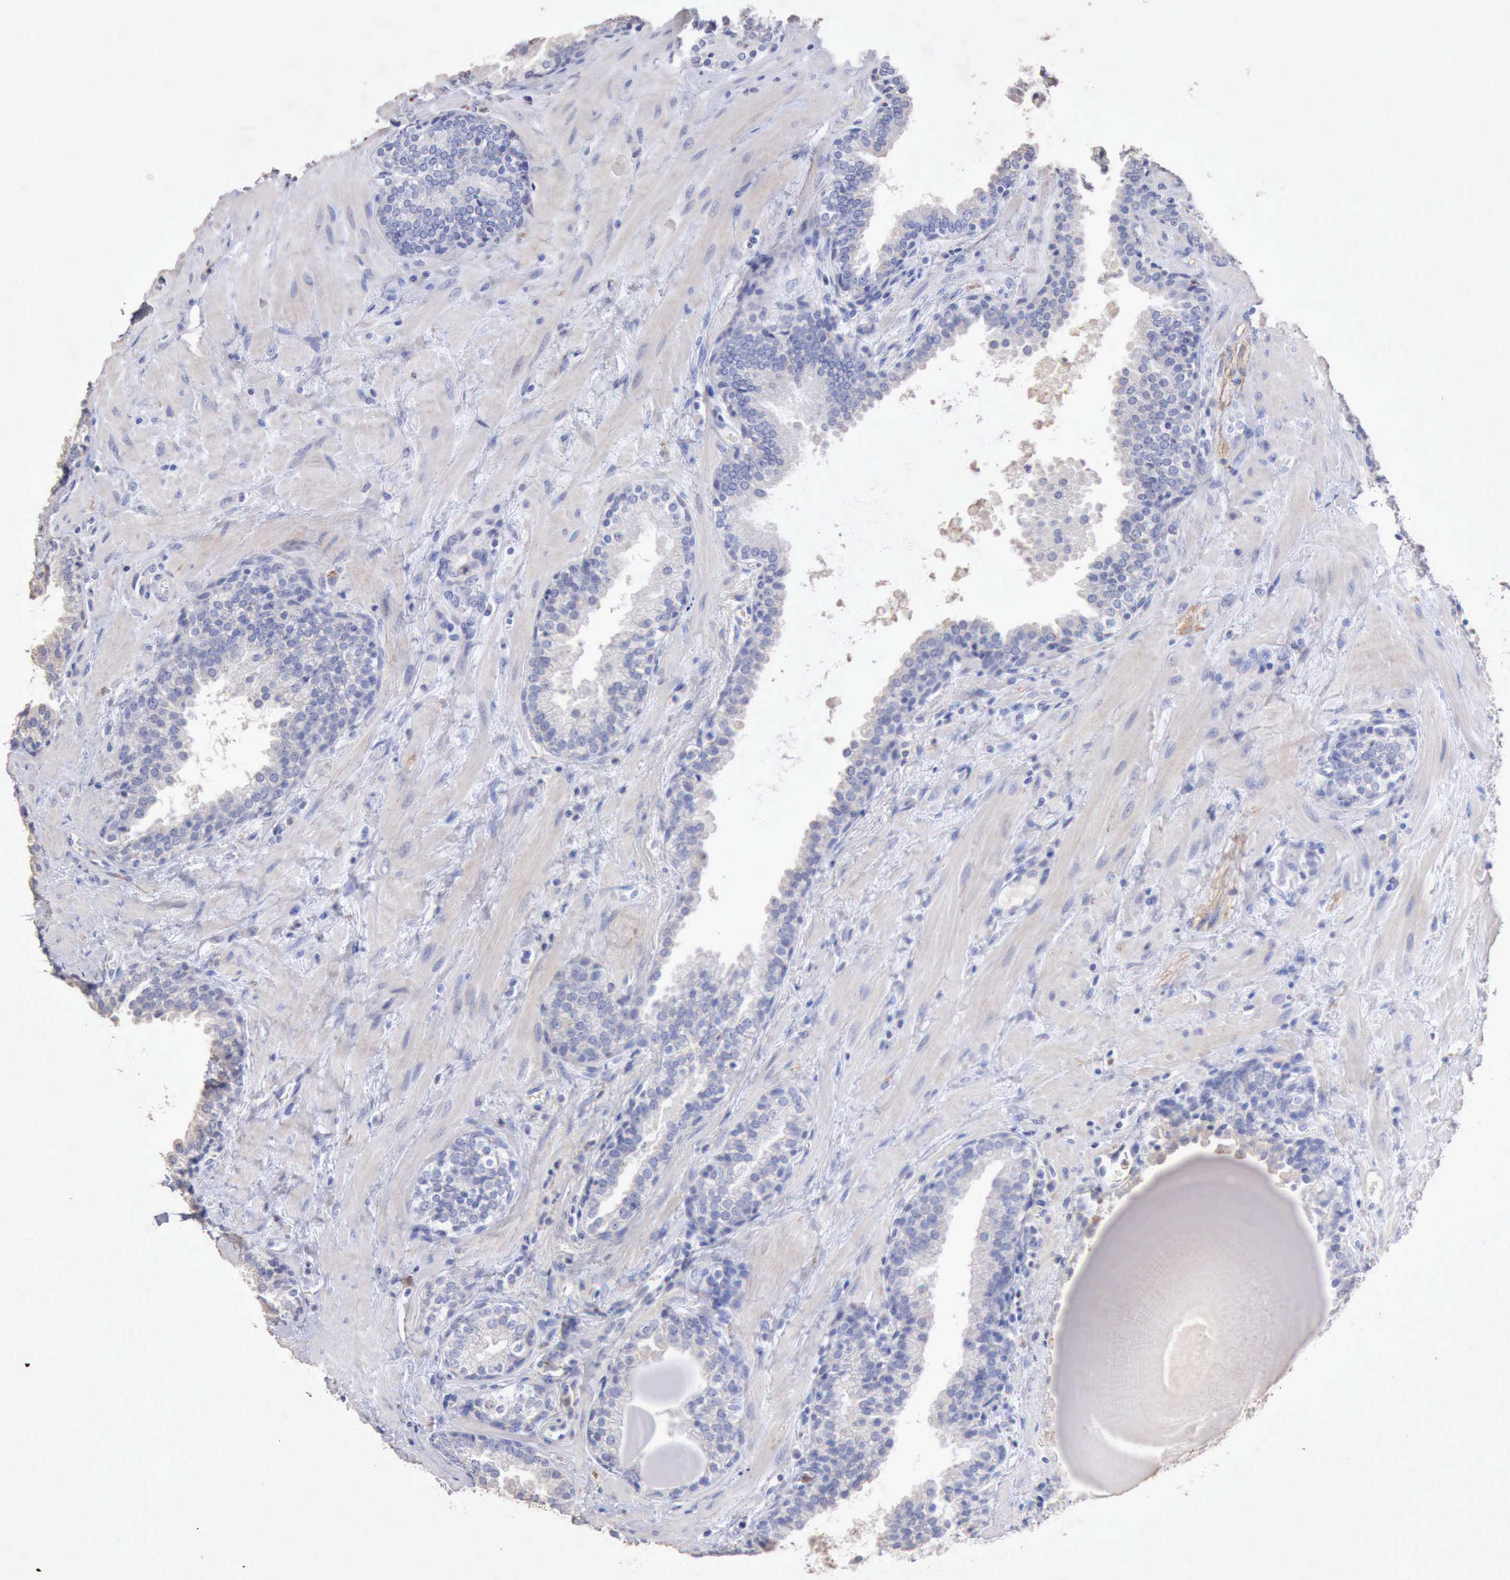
{"staining": {"intensity": "negative", "quantity": "none", "location": "none"}, "tissue": "prostate", "cell_type": "Glandular cells", "image_type": "normal", "snomed": [{"axis": "morphology", "description": "Normal tissue, NOS"}, {"axis": "topography", "description": "Prostate"}], "caption": "High magnification brightfield microscopy of unremarkable prostate stained with DAB (3,3'-diaminobenzidine) (brown) and counterstained with hematoxylin (blue): glandular cells show no significant positivity.", "gene": "KRT6B", "patient": {"sex": "male", "age": 51}}